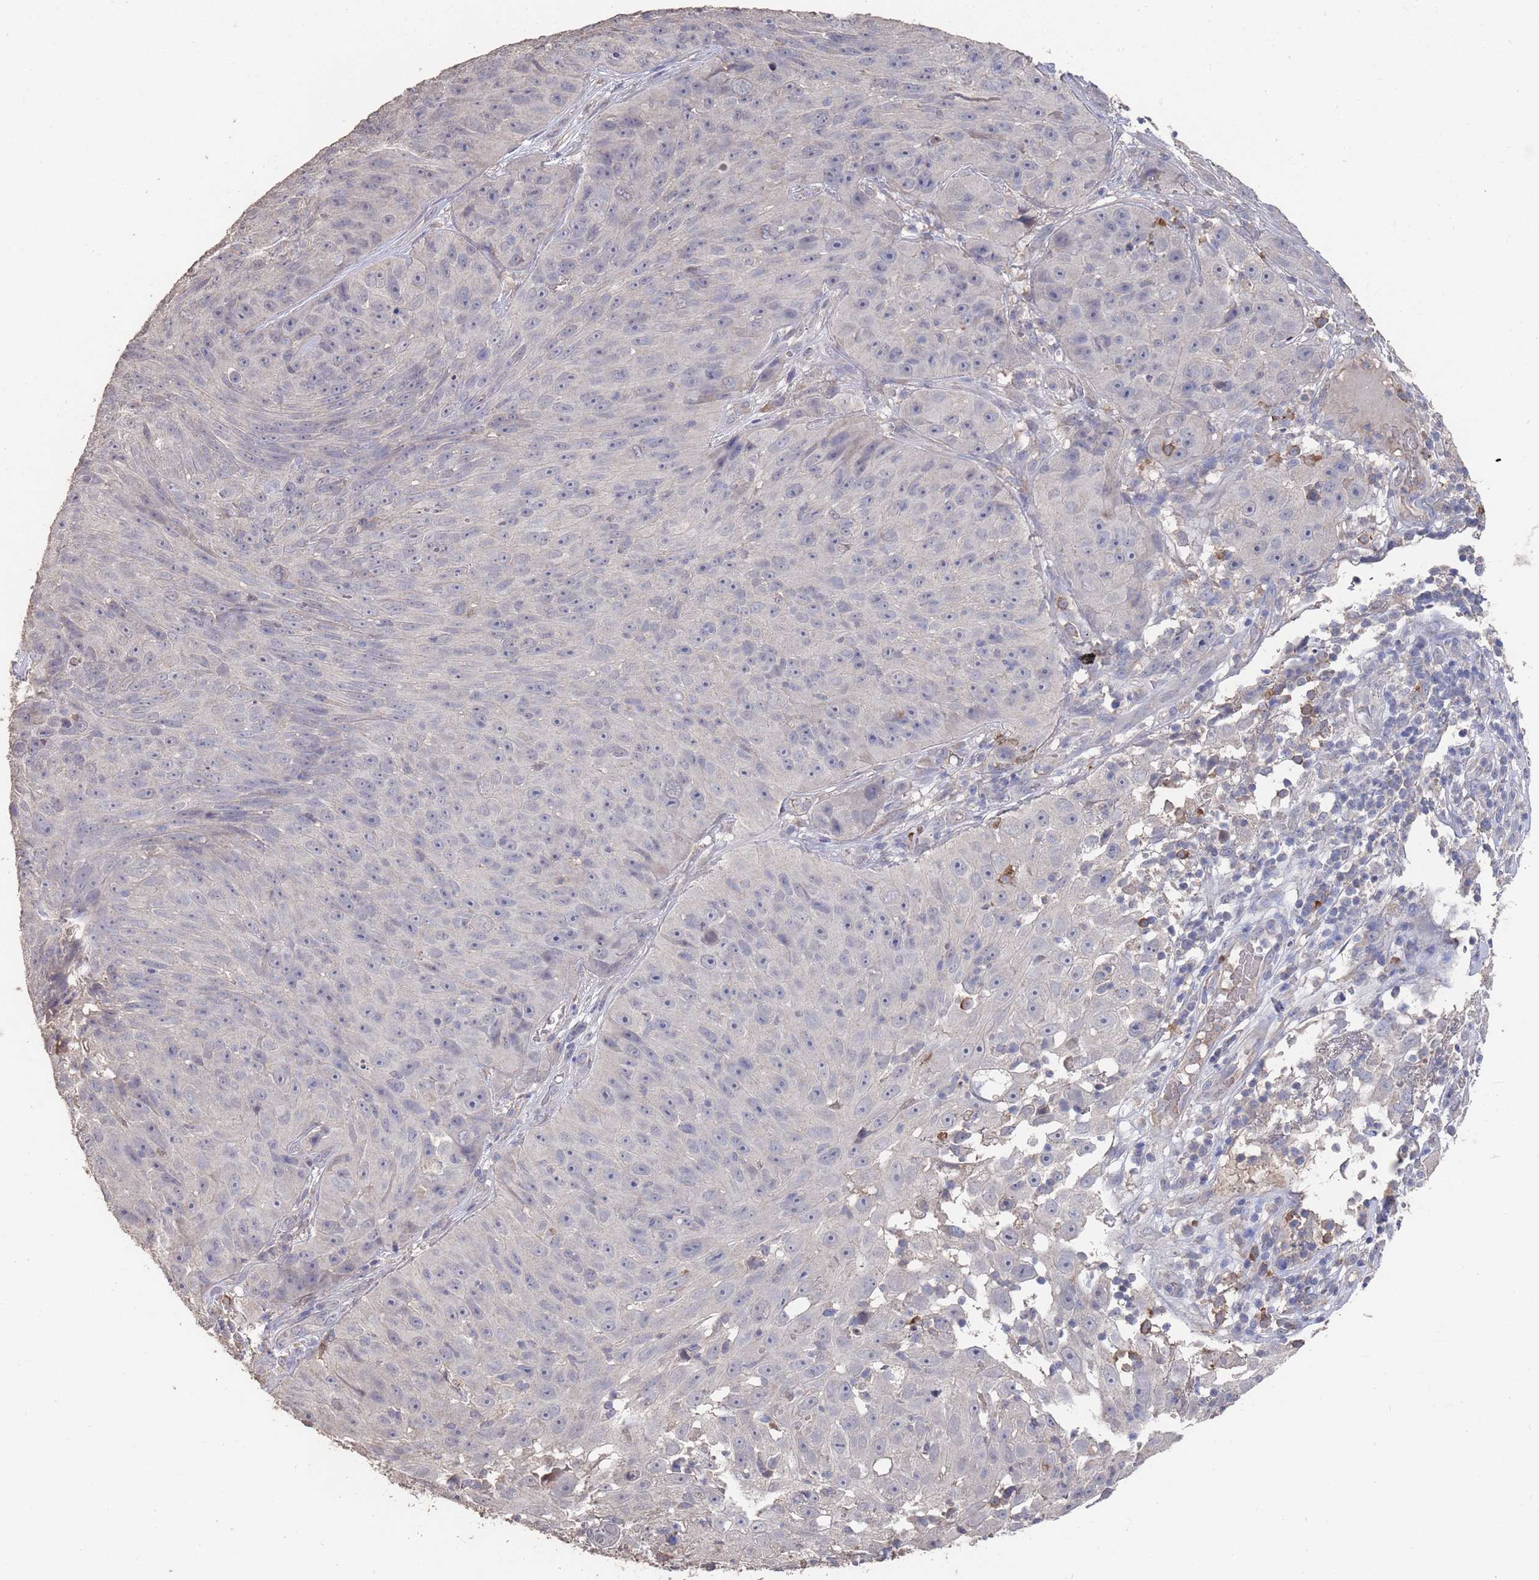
{"staining": {"intensity": "negative", "quantity": "none", "location": "none"}, "tissue": "skin cancer", "cell_type": "Tumor cells", "image_type": "cancer", "snomed": [{"axis": "morphology", "description": "Squamous cell carcinoma, NOS"}, {"axis": "topography", "description": "Skin"}], "caption": "An image of skin cancer (squamous cell carcinoma) stained for a protein displays no brown staining in tumor cells.", "gene": "BTBD18", "patient": {"sex": "female", "age": 87}}